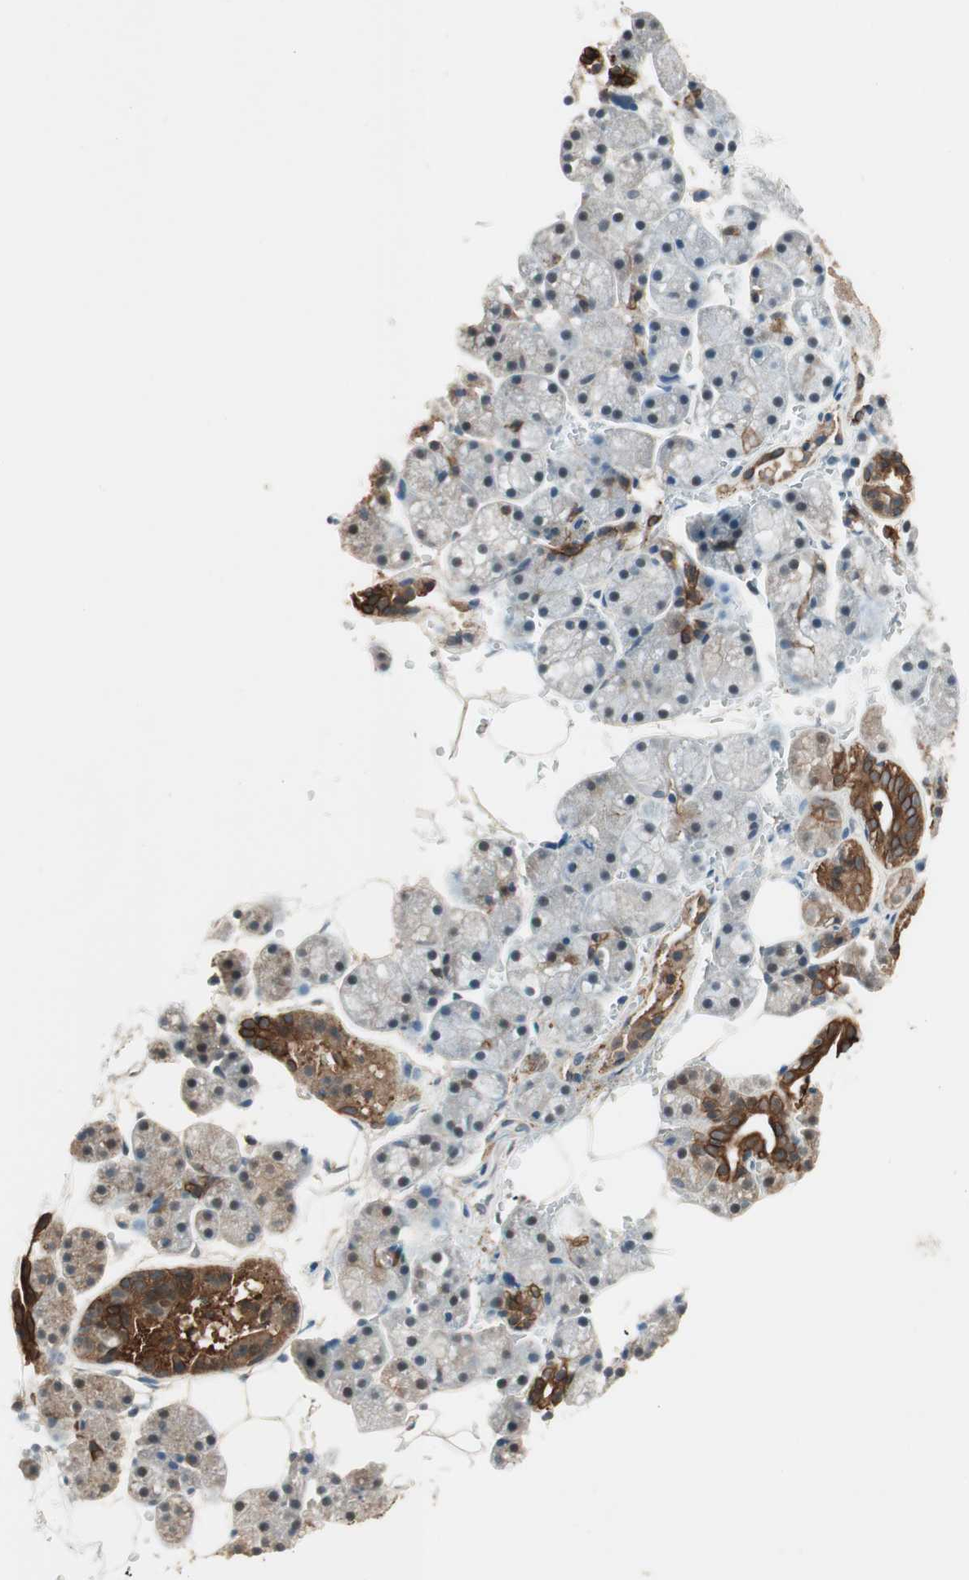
{"staining": {"intensity": "weak", "quantity": "25%-75%", "location": "cytoplasmic/membranous"}, "tissue": "salivary gland", "cell_type": "Glandular cells", "image_type": "normal", "snomed": [{"axis": "morphology", "description": "Normal tissue, NOS"}, {"axis": "topography", "description": "Salivary gland"}], "caption": "Weak cytoplasmic/membranous staining for a protein is appreciated in approximately 25%-75% of glandular cells of benign salivary gland using immunohistochemistry (IHC).", "gene": "TRIM21", "patient": {"sex": "male", "age": 62}}